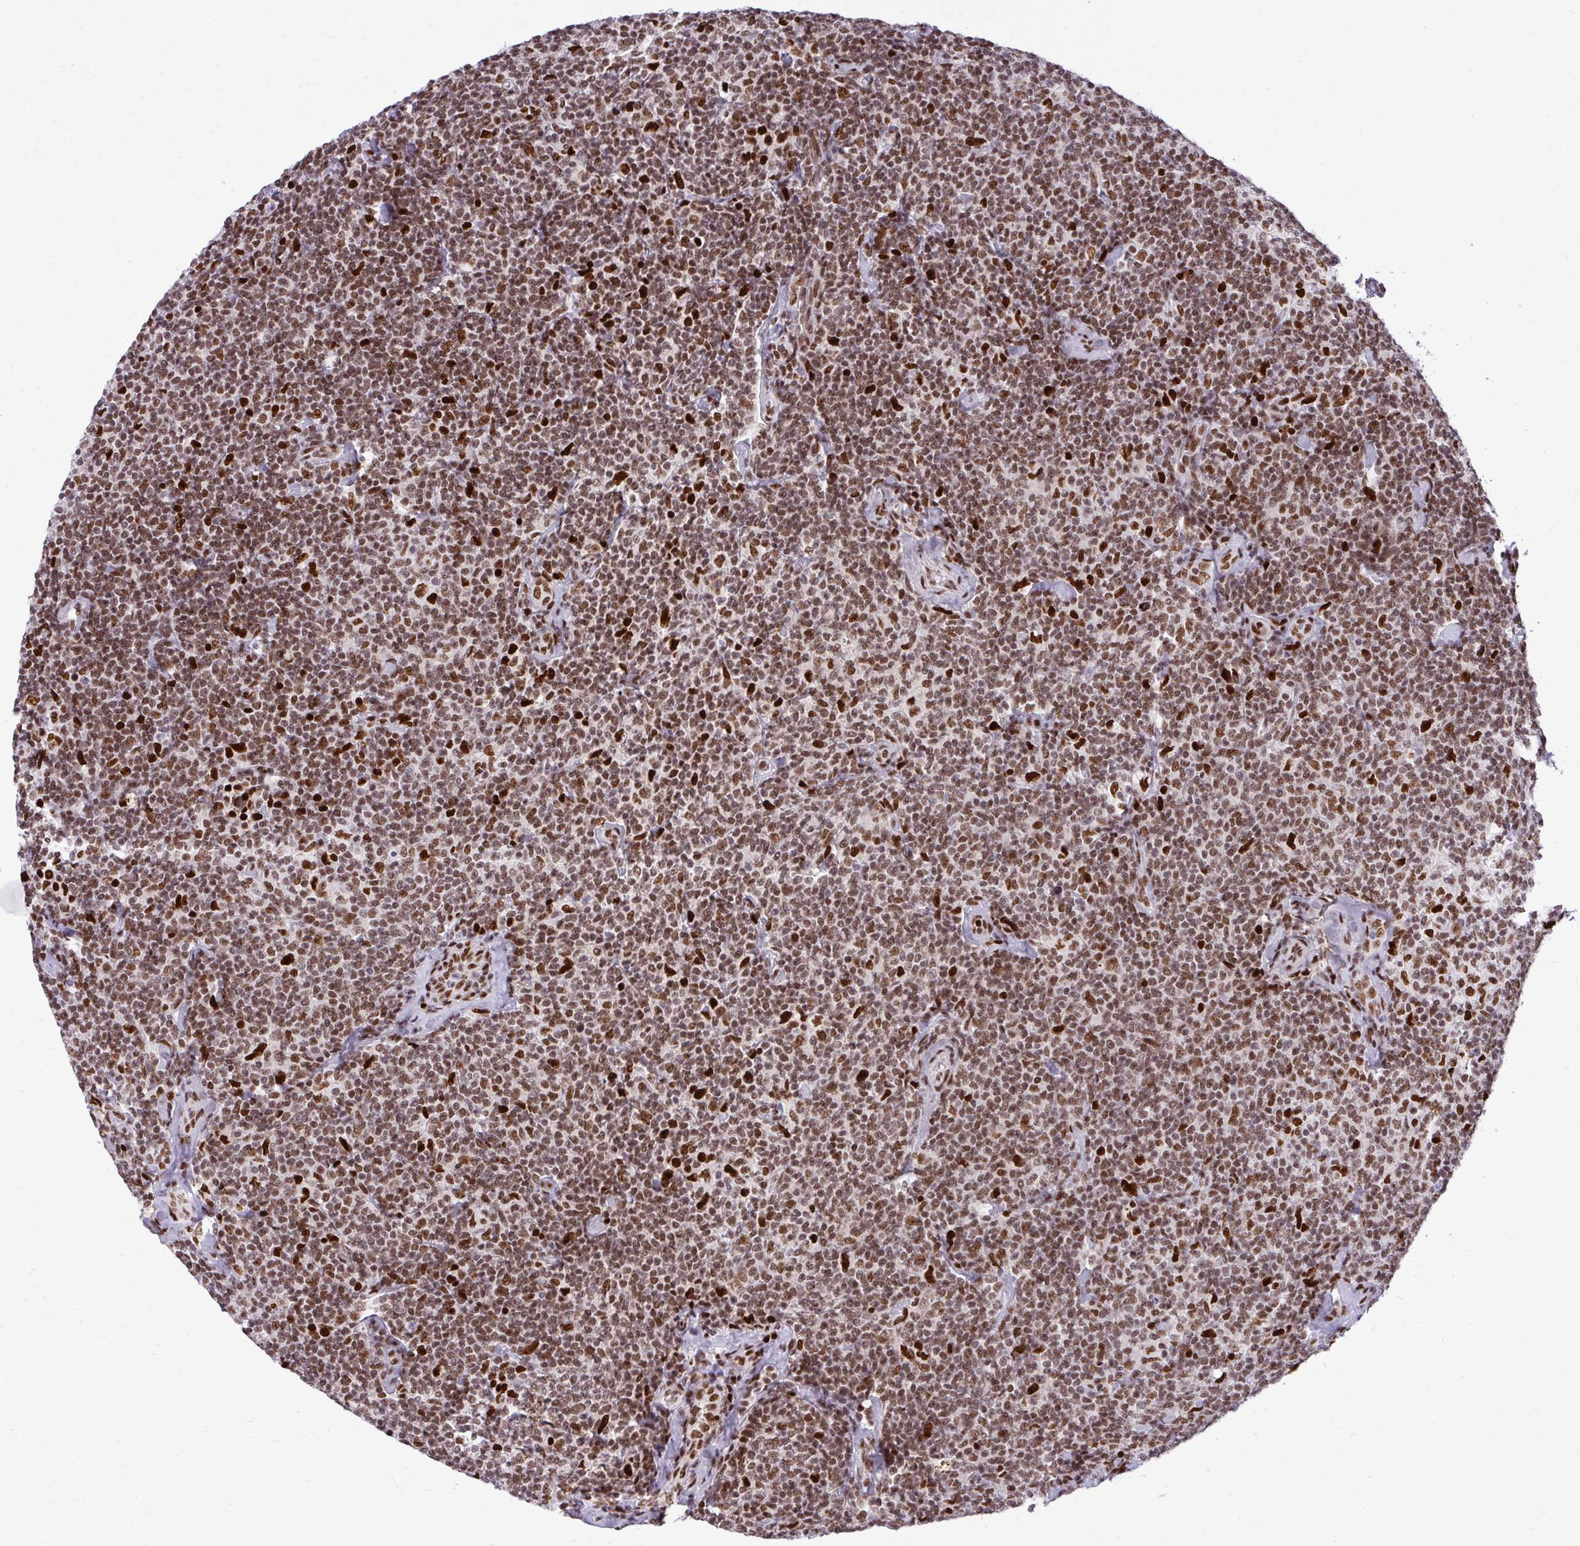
{"staining": {"intensity": "moderate", "quantity": ">75%", "location": "nuclear"}, "tissue": "lymphoma", "cell_type": "Tumor cells", "image_type": "cancer", "snomed": [{"axis": "morphology", "description": "Malignant lymphoma, non-Hodgkin's type, Low grade"}, {"axis": "topography", "description": "Lymph node"}], "caption": "Tumor cells display medium levels of moderate nuclear expression in about >75% of cells in human lymphoma.", "gene": "CDYL", "patient": {"sex": "female", "age": 56}}